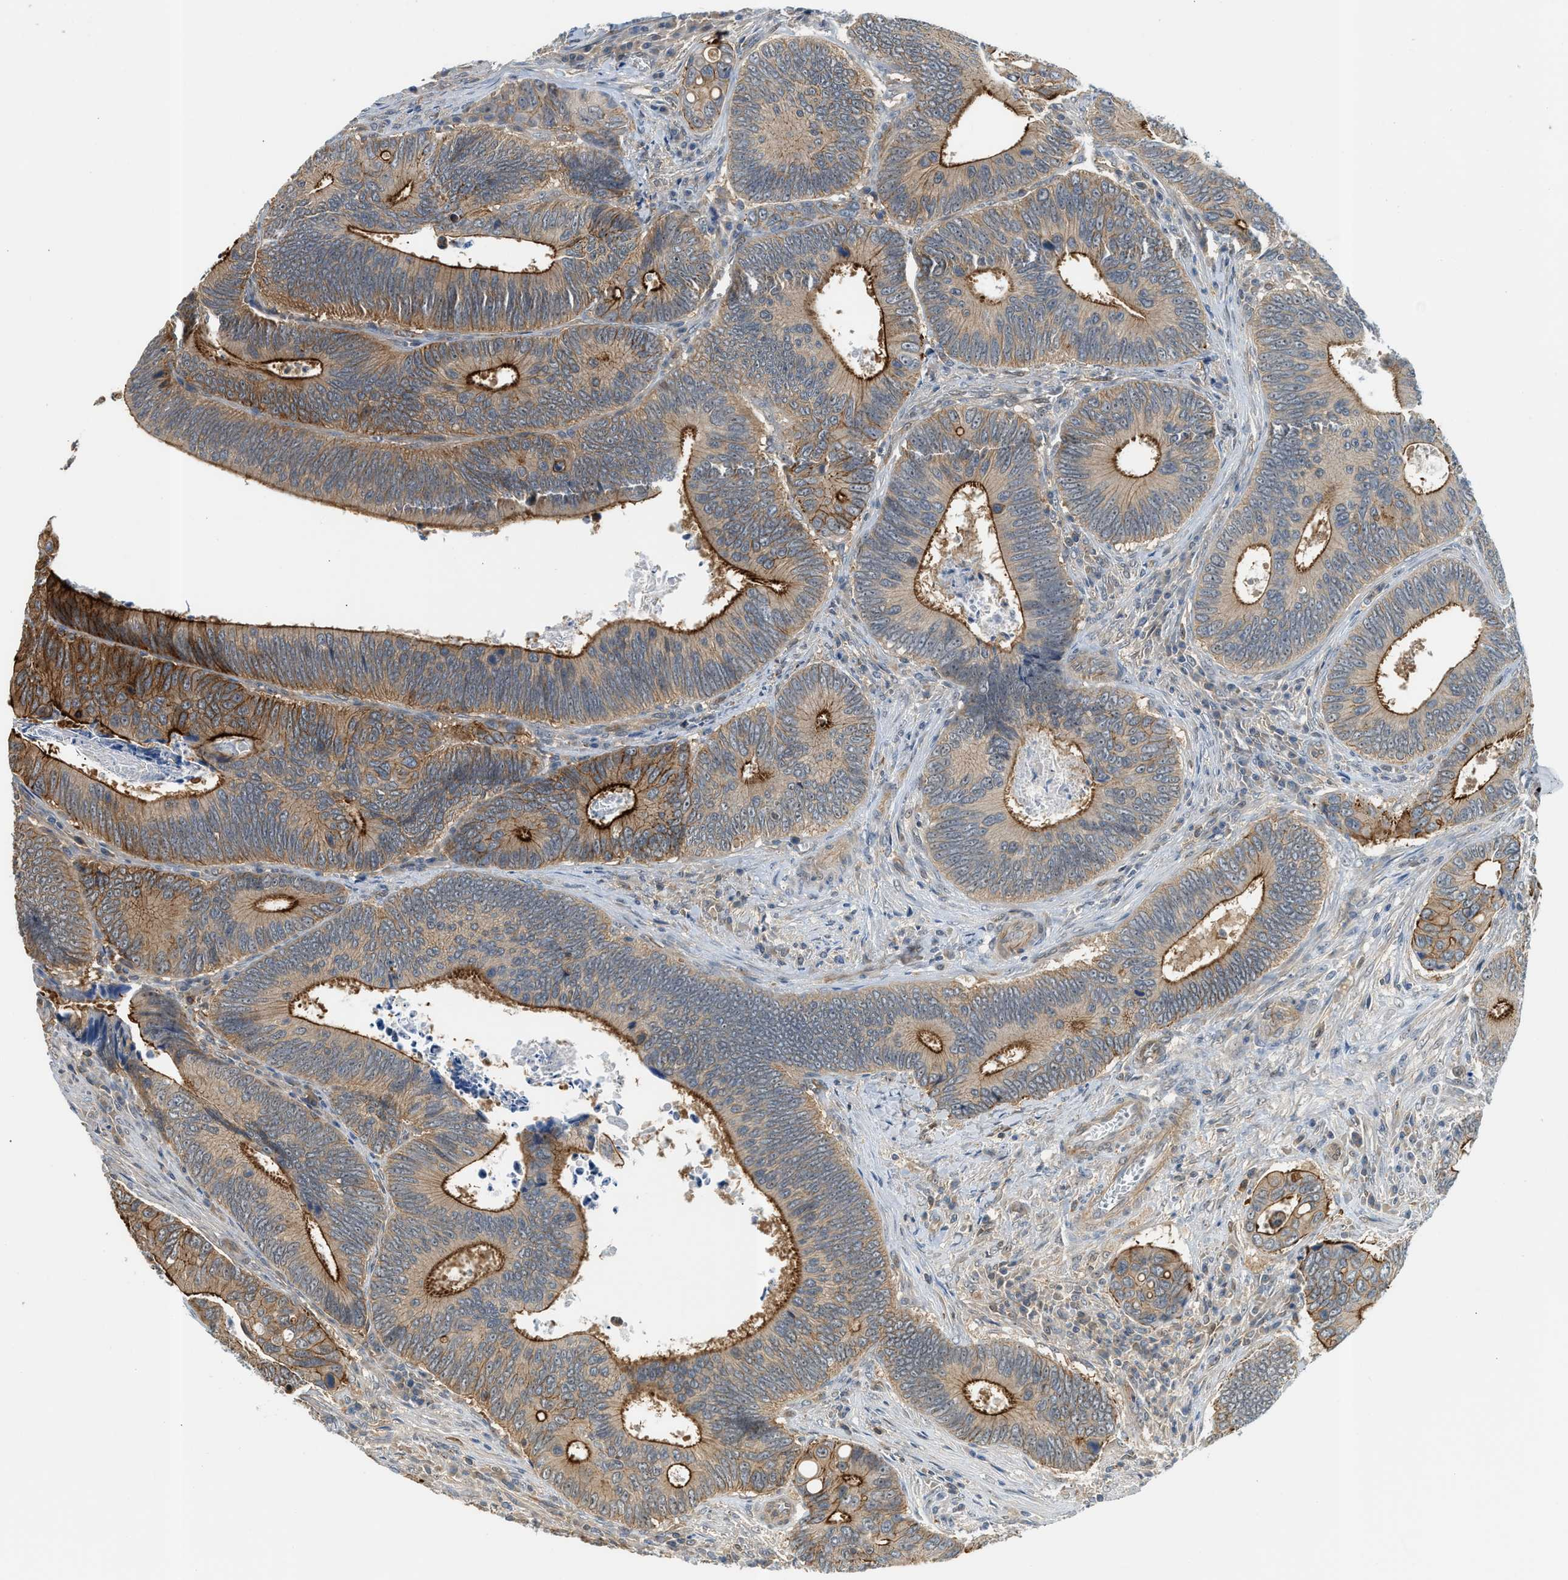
{"staining": {"intensity": "strong", "quantity": ">75%", "location": "cytoplasmic/membranous"}, "tissue": "colorectal cancer", "cell_type": "Tumor cells", "image_type": "cancer", "snomed": [{"axis": "morphology", "description": "Inflammation, NOS"}, {"axis": "morphology", "description": "Adenocarcinoma, NOS"}, {"axis": "topography", "description": "Colon"}], "caption": "Human colorectal adenocarcinoma stained for a protein (brown) demonstrates strong cytoplasmic/membranous positive expression in approximately >75% of tumor cells.", "gene": "CBLB", "patient": {"sex": "male", "age": 72}}